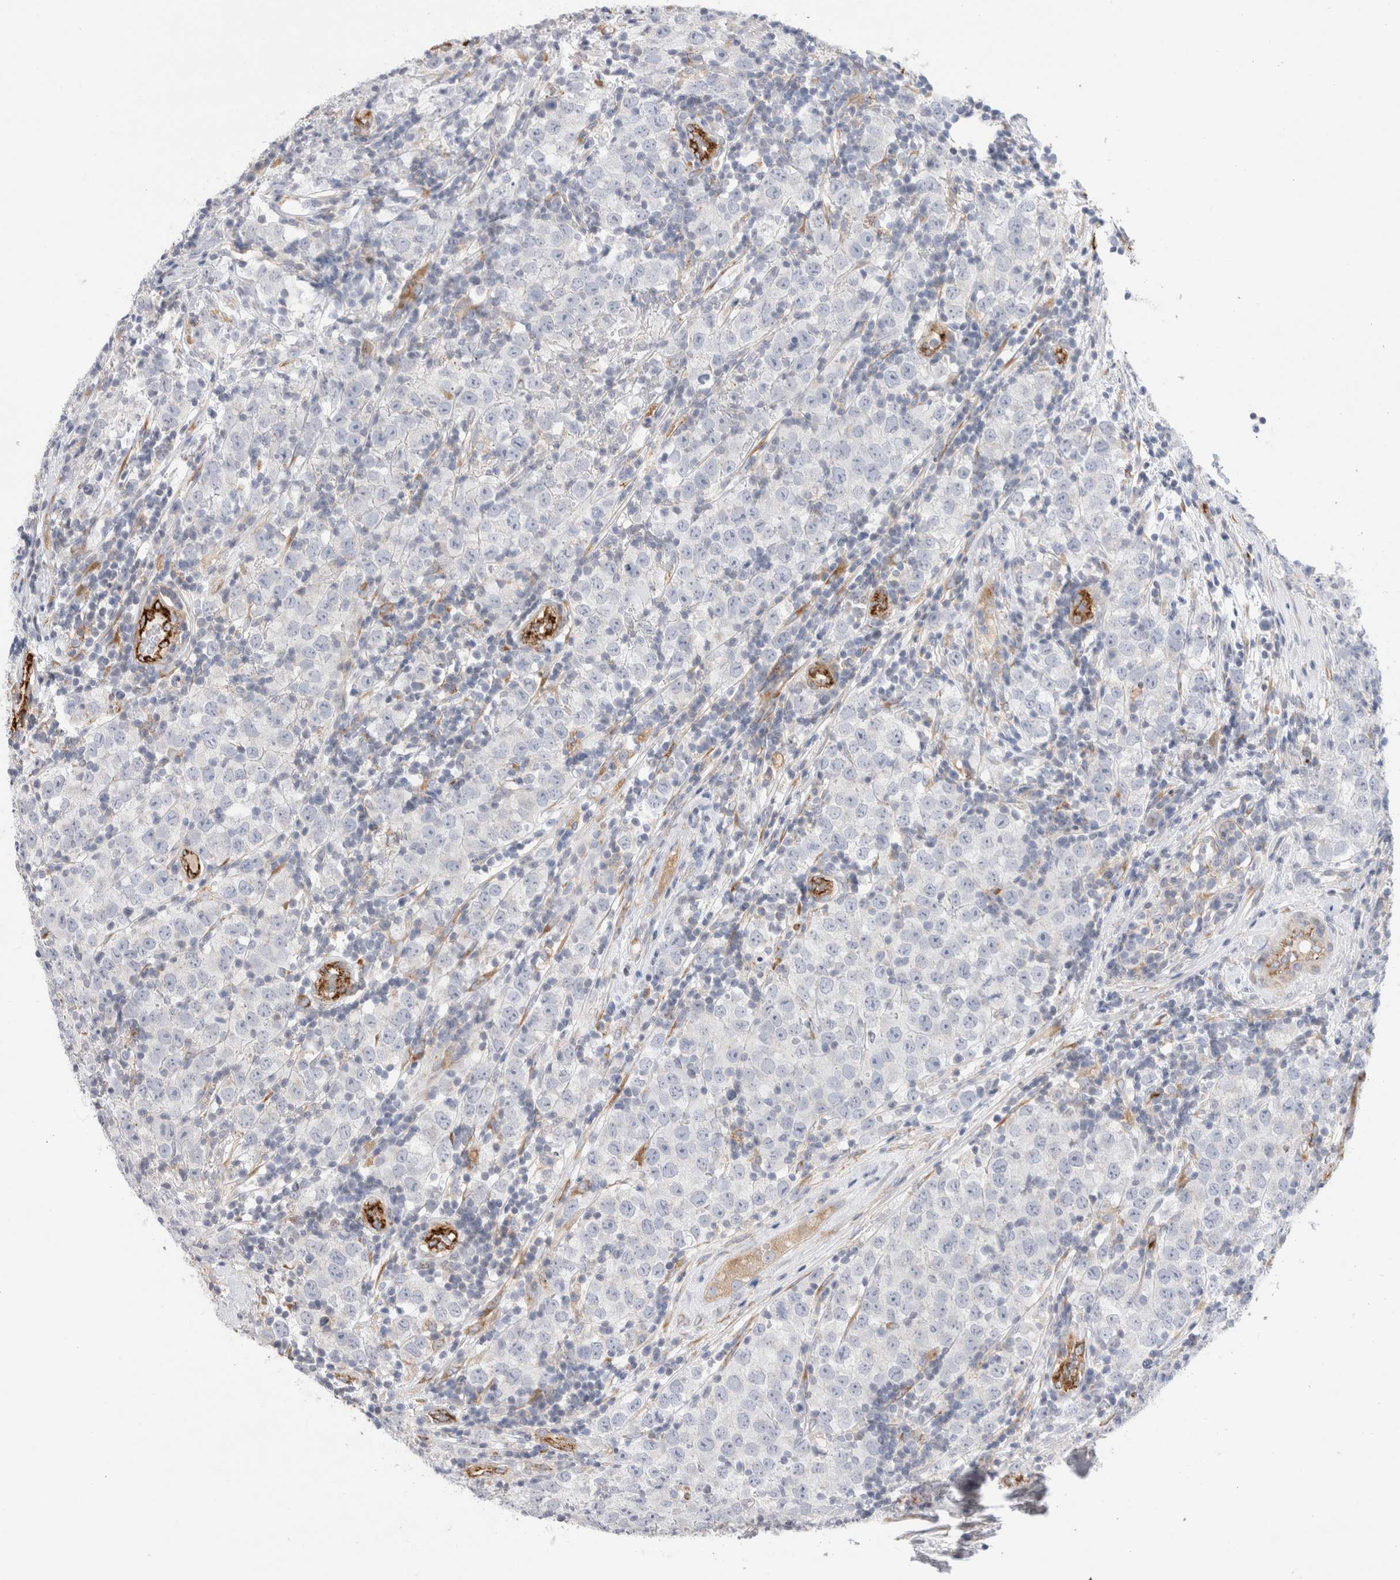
{"staining": {"intensity": "negative", "quantity": "none", "location": "none"}, "tissue": "testis cancer", "cell_type": "Tumor cells", "image_type": "cancer", "snomed": [{"axis": "morphology", "description": "Seminoma, NOS"}, {"axis": "morphology", "description": "Carcinoma, Embryonal, NOS"}, {"axis": "topography", "description": "Testis"}], "caption": "High power microscopy image of an immunohistochemistry (IHC) image of testis cancer (seminoma), revealing no significant positivity in tumor cells. The staining is performed using DAB brown chromogen with nuclei counter-stained in using hematoxylin.", "gene": "CNPY4", "patient": {"sex": "male", "age": 28}}